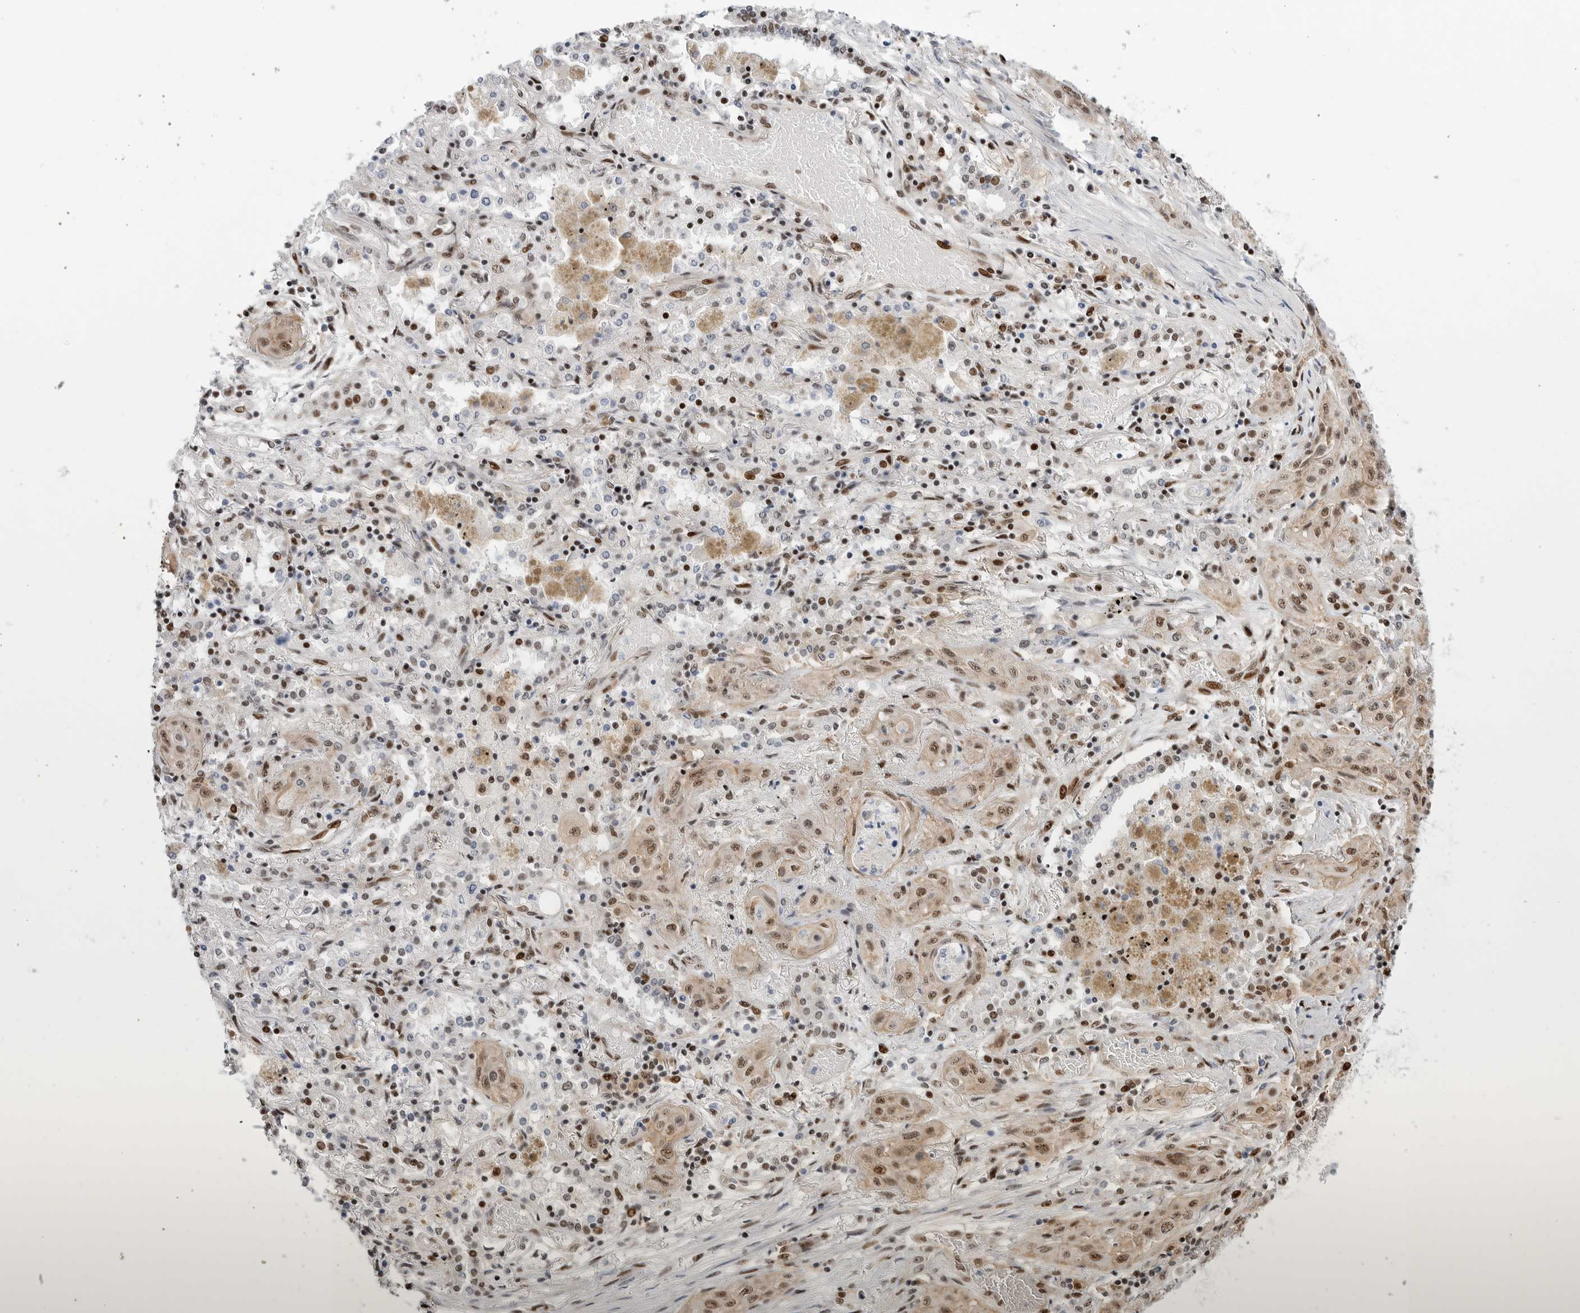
{"staining": {"intensity": "moderate", "quantity": ">75%", "location": "nuclear"}, "tissue": "lung cancer", "cell_type": "Tumor cells", "image_type": "cancer", "snomed": [{"axis": "morphology", "description": "Squamous cell carcinoma, NOS"}, {"axis": "topography", "description": "Lung"}], "caption": "Protein expression analysis of lung cancer shows moderate nuclear positivity in approximately >75% of tumor cells. The protein of interest is stained brown, and the nuclei are stained in blue (DAB (3,3'-diaminobenzidine) IHC with brightfield microscopy, high magnification).", "gene": "GPATCH2", "patient": {"sex": "female", "age": 47}}